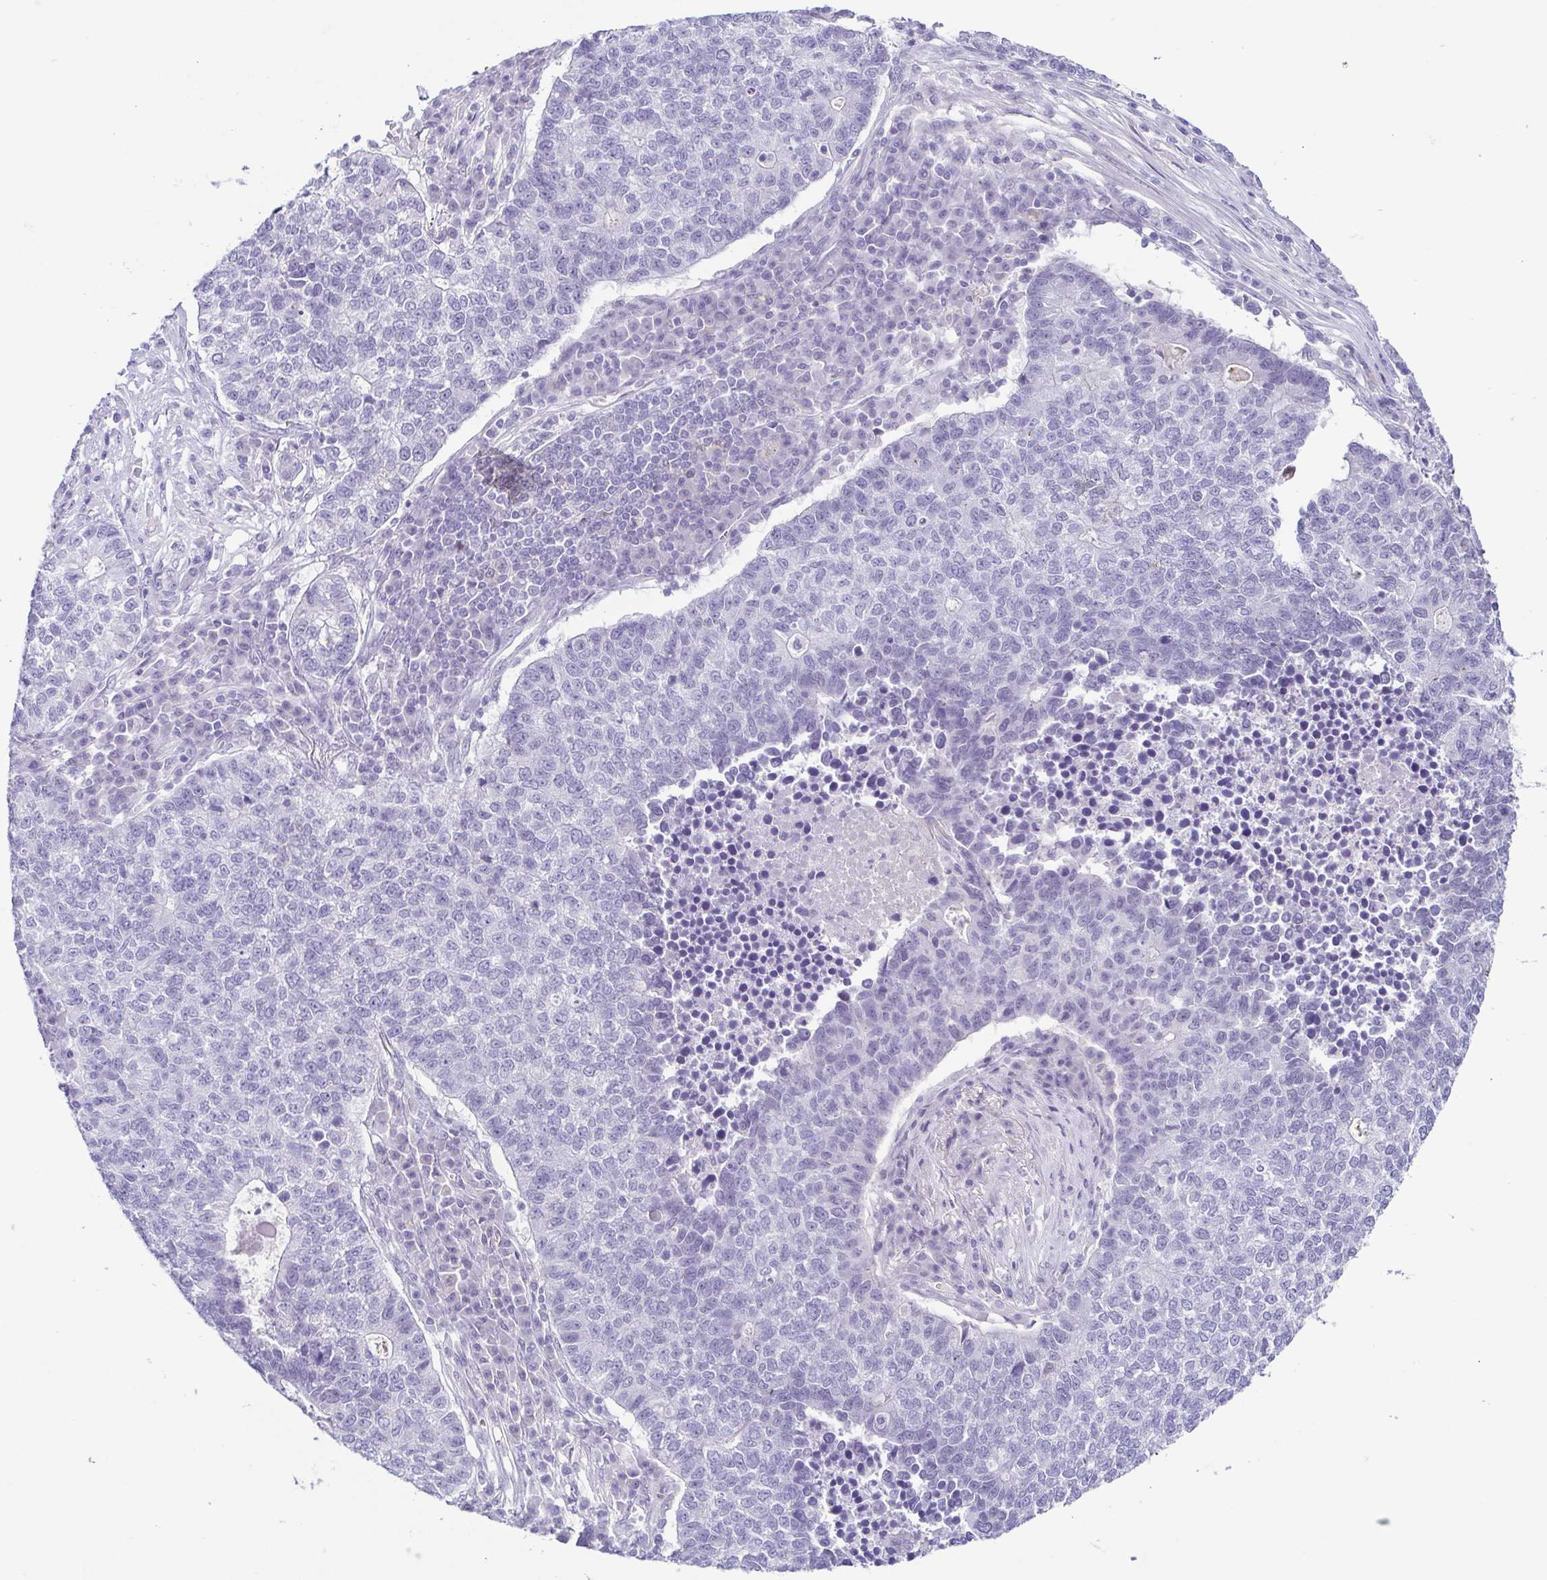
{"staining": {"intensity": "negative", "quantity": "none", "location": "none"}, "tissue": "lung cancer", "cell_type": "Tumor cells", "image_type": "cancer", "snomed": [{"axis": "morphology", "description": "Adenocarcinoma, NOS"}, {"axis": "topography", "description": "Lung"}], "caption": "Adenocarcinoma (lung) was stained to show a protein in brown. There is no significant expression in tumor cells.", "gene": "TERT", "patient": {"sex": "male", "age": 57}}